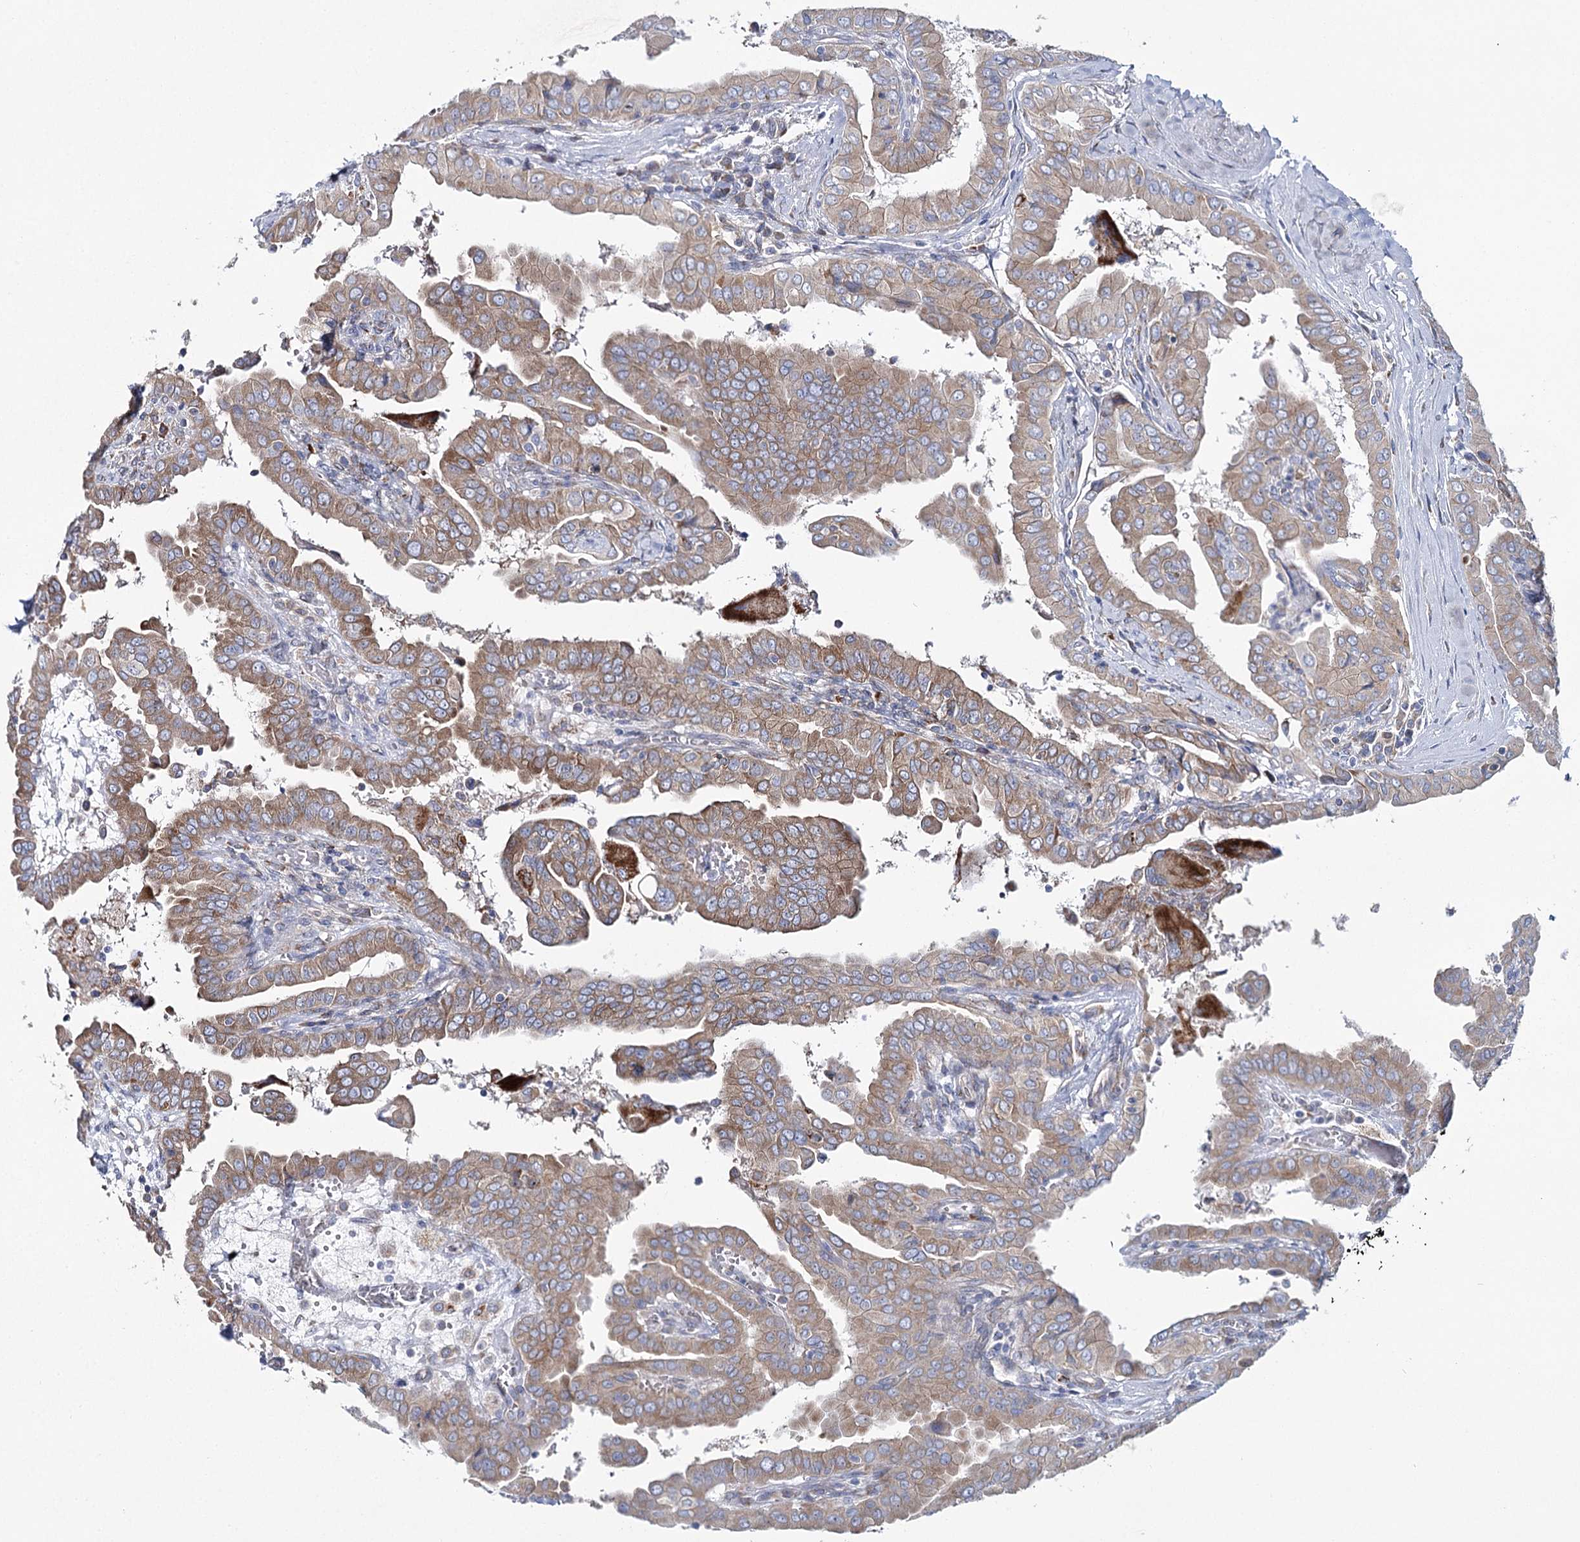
{"staining": {"intensity": "moderate", "quantity": "25%-75%", "location": "cytoplasmic/membranous"}, "tissue": "thyroid cancer", "cell_type": "Tumor cells", "image_type": "cancer", "snomed": [{"axis": "morphology", "description": "Papillary adenocarcinoma, NOS"}, {"axis": "topography", "description": "Thyroid gland"}], "caption": "Human thyroid cancer stained for a protein (brown) displays moderate cytoplasmic/membranous positive positivity in approximately 25%-75% of tumor cells.", "gene": "THUMPD3", "patient": {"sex": "male", "age": 33}}